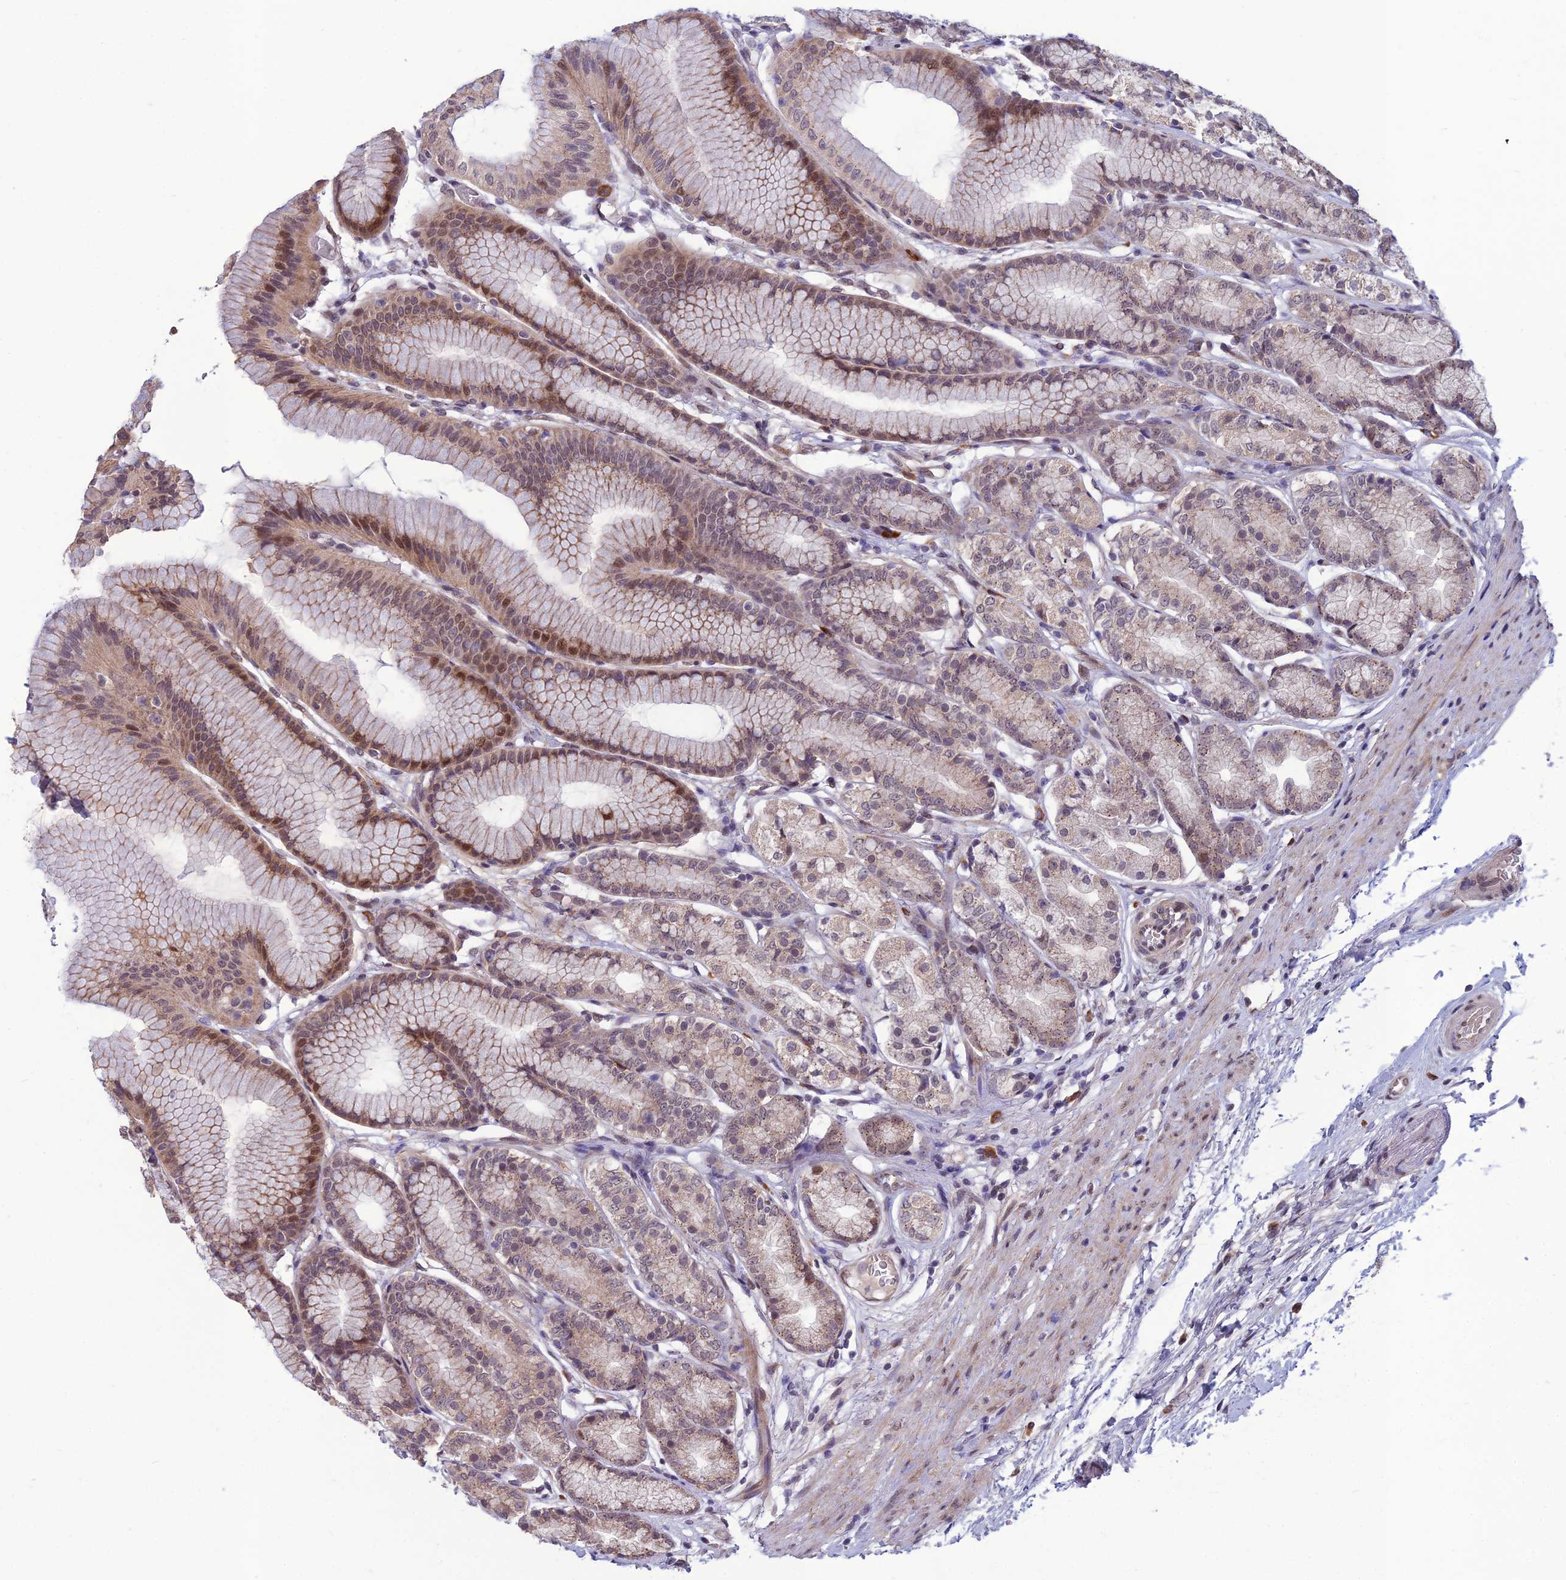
{"staining": {"intensity": "moderate", "quantity": "25%-75%", "location": "cytoplasmic/membranous,nuclear"}, "tissue": "stomach", "cell_type": "Glandular cells", "image_type": "normal", "snomed": [{"axis": "morphology", "description": "Normal tissue, NOS"}, {"axis": "morphology", "description": "Adenocarcinoma, NOS"}, {"axis": "morphology", "description": "Adenocarcinoma, High grade"}, {"axis": "topography", "description": "Stomach, upper"}, {"axis": "topography", "description": "Stomach"}], "caption": "A brown stain labels moderate cytoplasmic/membranous,nuclear staining of a protein in glandular cells of unremarkable stomach.", "gene": "FBRS", "patient": {"sex": "female", "age": 65}}